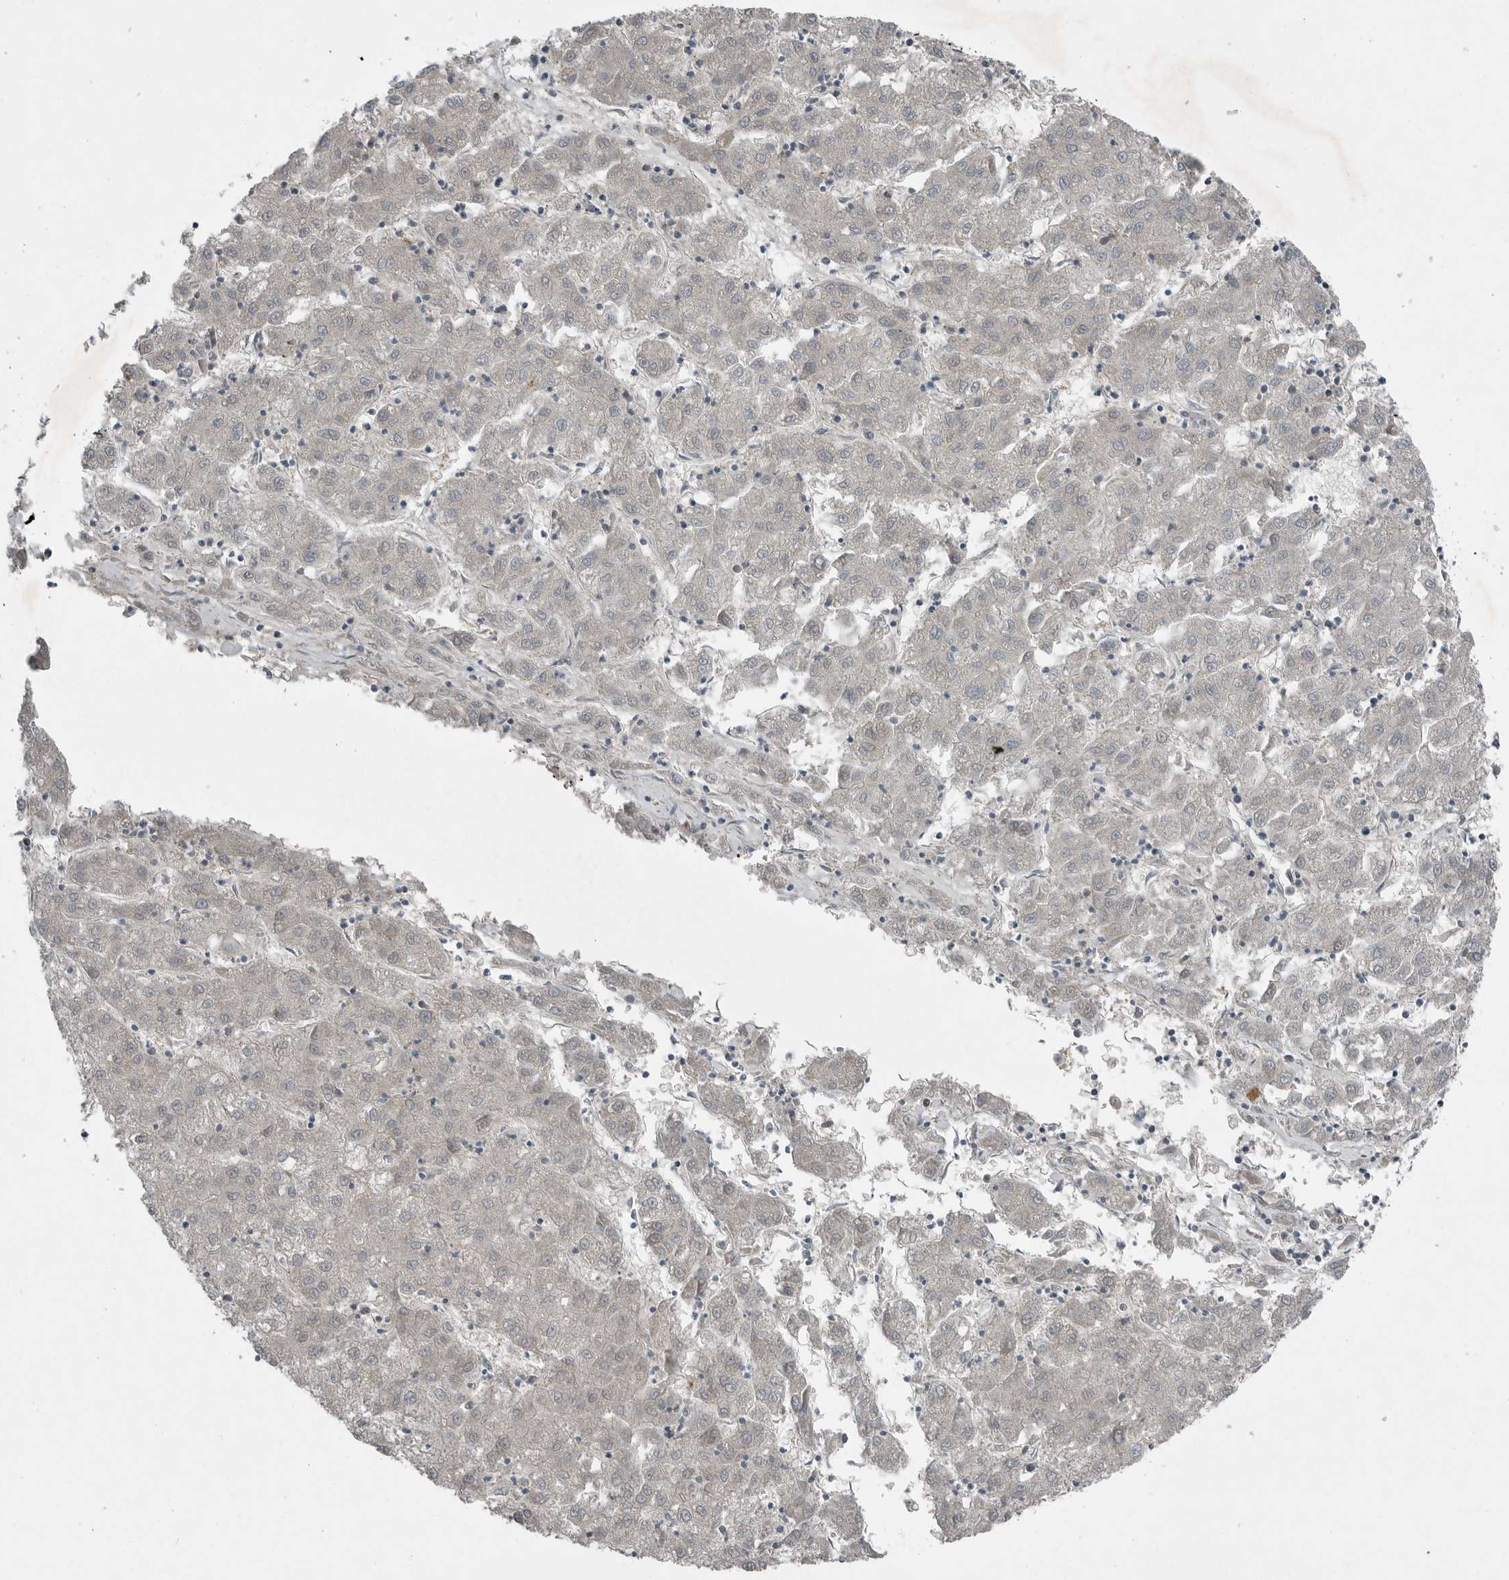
{"staining": {"intensity": "negative", "quantity": "none", "location": "none"}, "tissue": "liver cancer", "cell_type": "Tumor cells", "image_type": "cancer", "snomed": [{"axis": "morphology", "description": "Carcinoma, Hepatocellular, NOS"}, {"axis": "topography", "description": "Liver"}], "caption": "A high-resolution histopathology image shows immunohistochemistry (IHC) staining of liver cancer, which reveals no significant expression in tumor cells. (Stains: DAB IHC with hematoxylin counter stain, Microscopy: brightfield microscopy at high magnification).", "gene": "MFAP3L", "patient": {"sex": "male", "age": 72}}